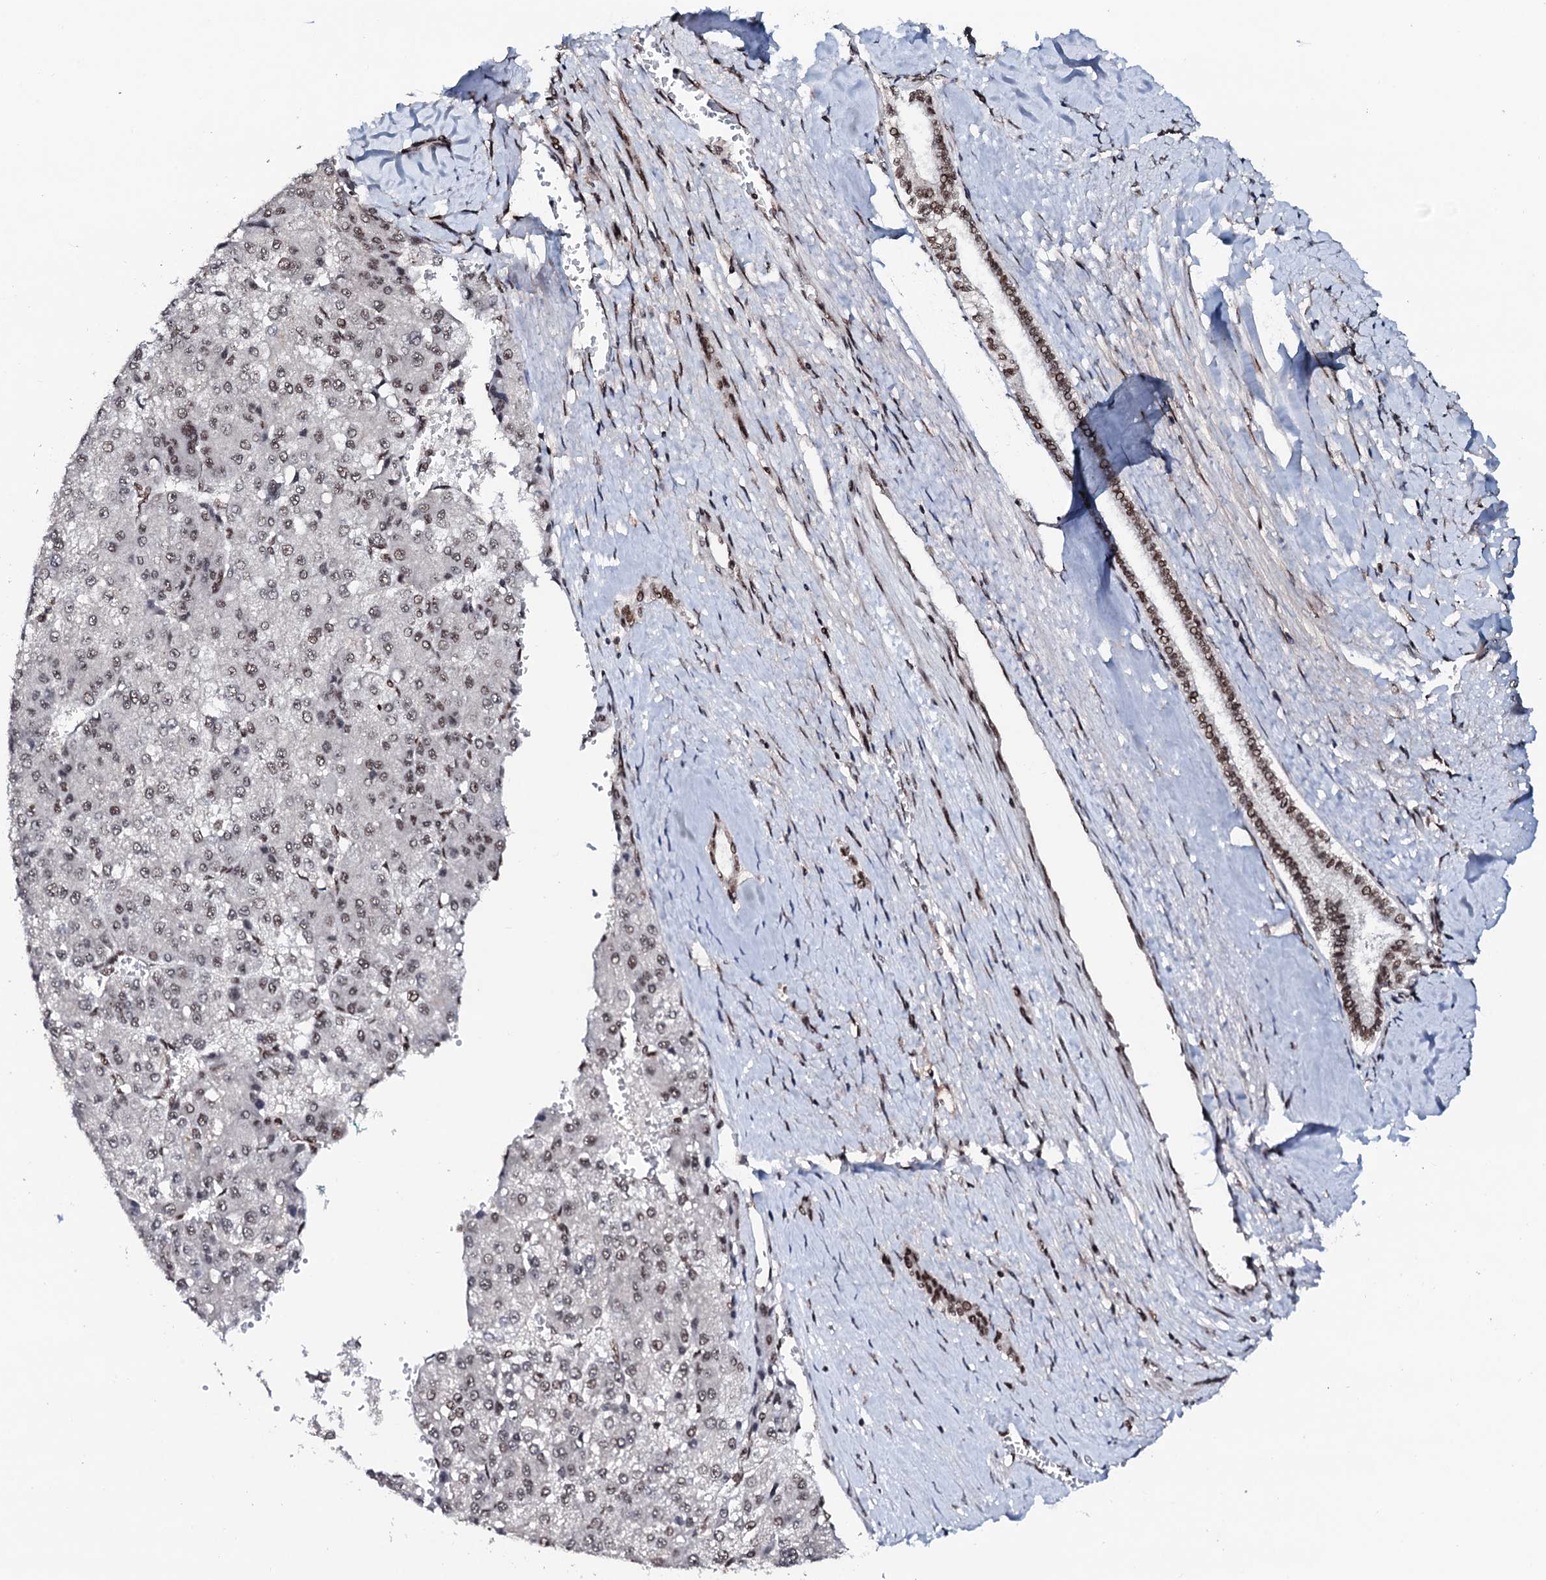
{"staining": {"intensity": "moderate", "quantity": ">75%", "location": "nuclear"}, "tissue": "liver cancer", "cell_type": "Tumor cells", "image_type": "cancer", "snomed": [{"axis": "morphology", "description": "Carcinoma, Hepatocellular, NOS"}, {"axis": "topography", "description": "Liver"}], "caption": "Protein staining shows moderate nuclear staining in about >75% of tumor cells in hepatocellular carcinoma (liver).", "gene": "PRPF18", "patient": {"sex": "female", "age": 73}}